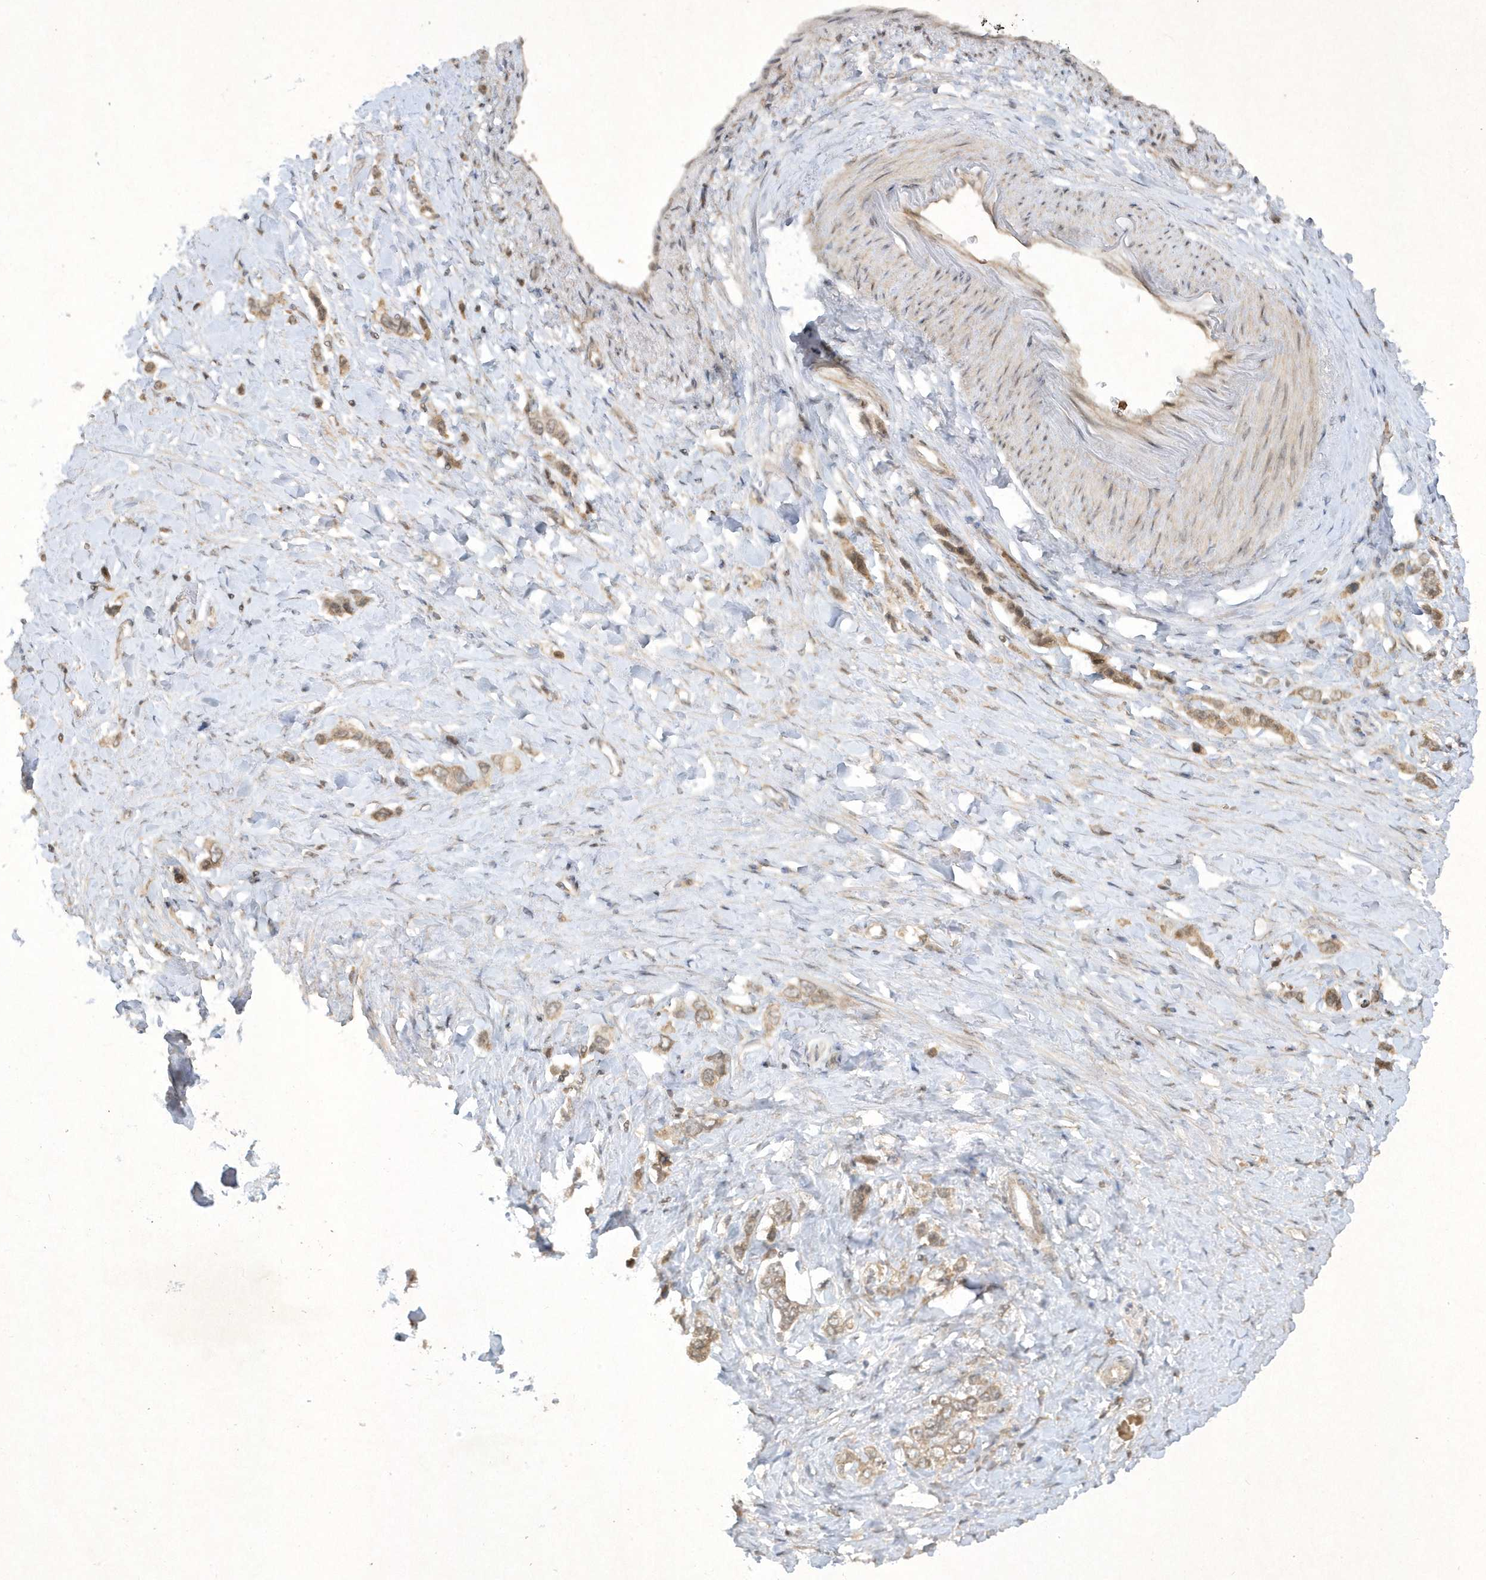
{"staining": {"intensity": "weak", "quantity": ">75%", "location": "cytoplasmic/membranous"}, "tissue": "stomach cancer", "cell_type": "Tumor cells", "image_type": "cancer", "snomed": [{"axis": "morphology", "description": "Adenocarcinoma, NOS"}, {"axis": "topography", "description": "Stomach"}], "caption": "Stomach adenocarcinoma stained for a protein (brown) demonstrates weak cytoplasmic/membranous positive positivity in about >75% of tumor cells.", "gene": "ZNF213", "patient": {"sex": "female", "age": 65}}